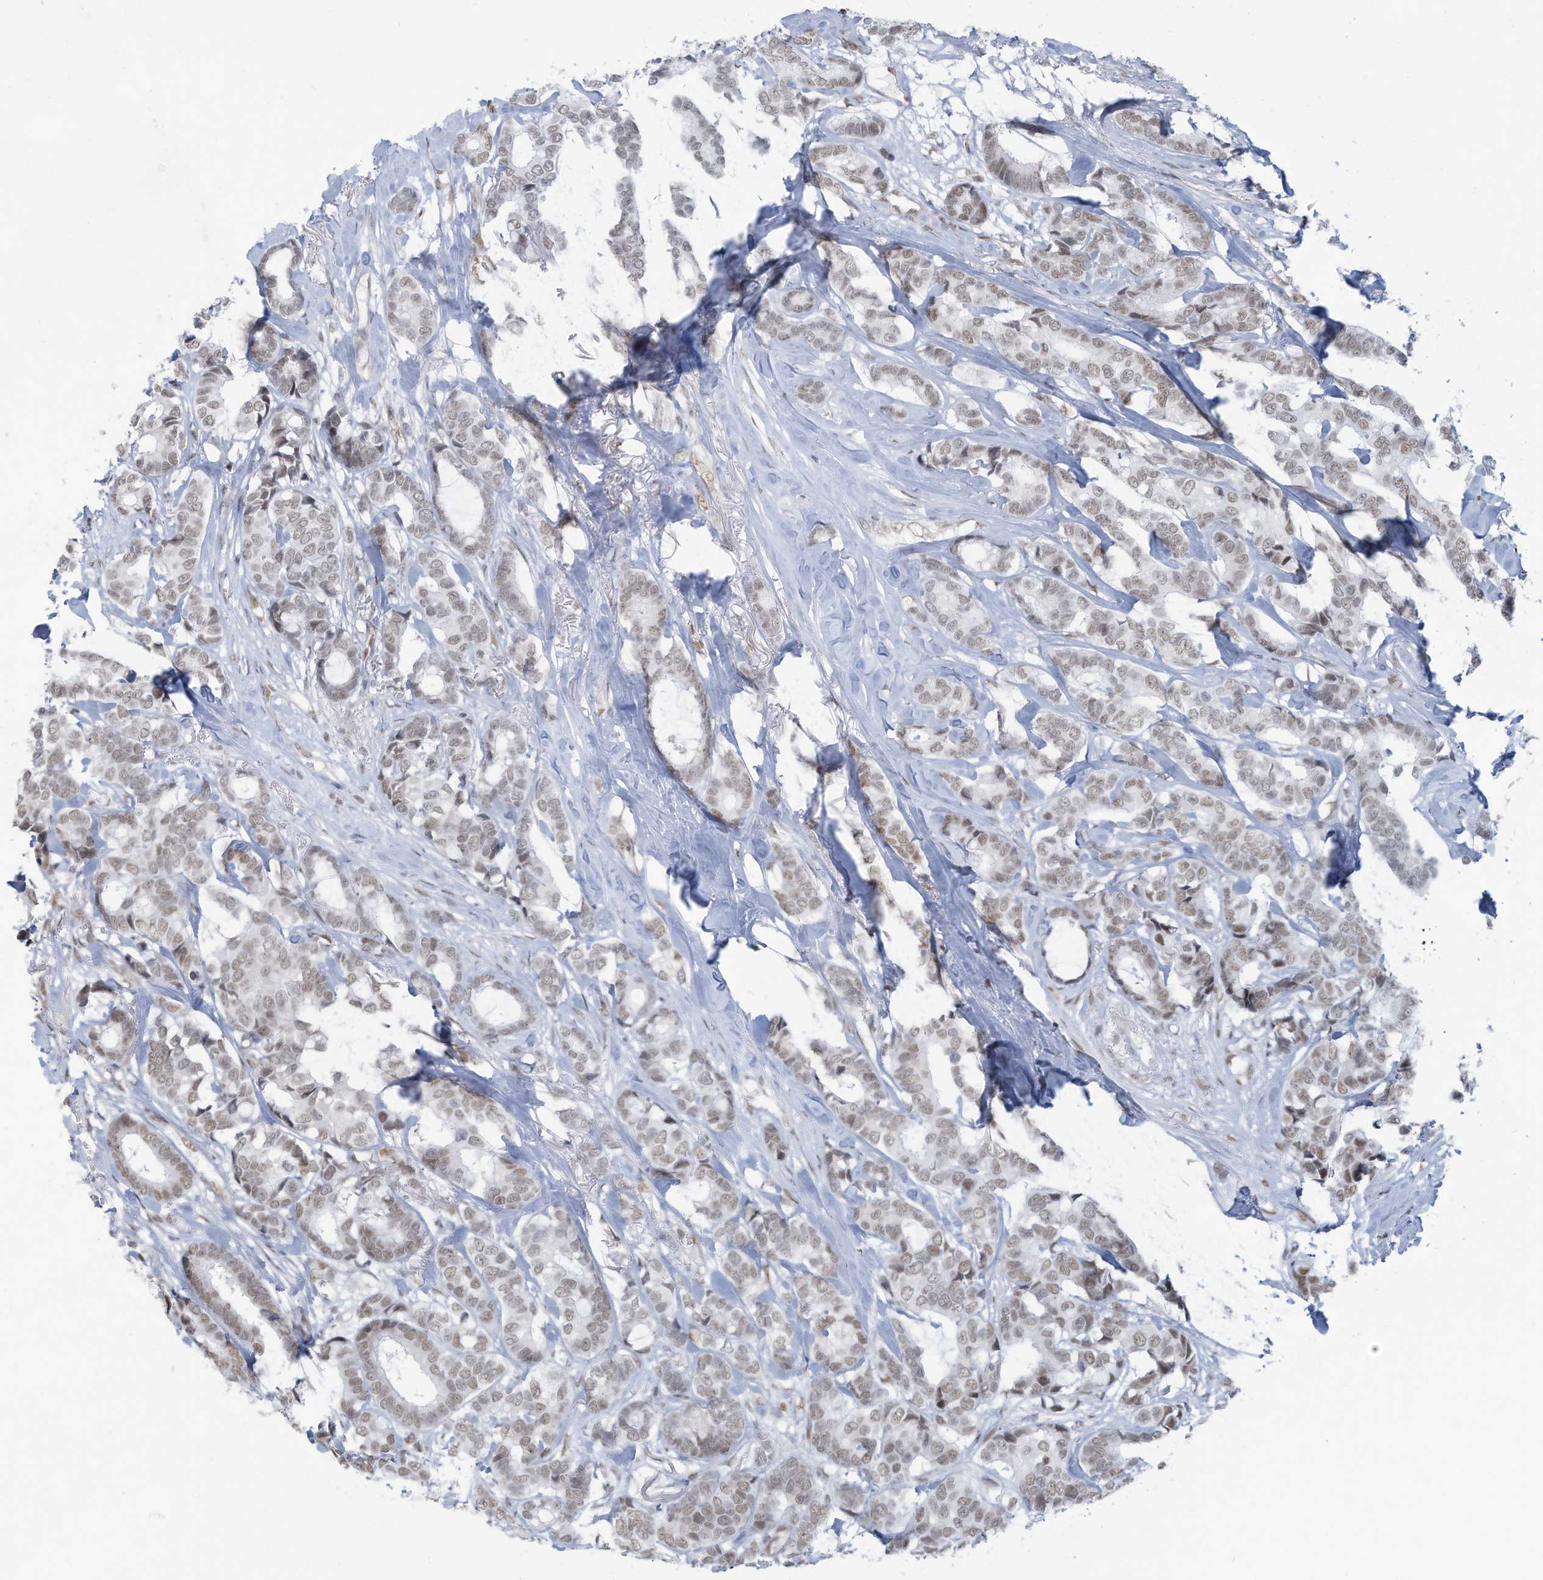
{"staining": {"intensity": "weak", "quantity": ">75%", "location": "nuclear"}, "tissue": "breast cancer", "cell_type": "Tumor cells", "image_type": "cancer", "snomed": [{"axis": "morphology", "description": "Duct carcinoma"}, {"axis": "topography", "description": "Breast"}], "caption": "Immunohistochemical staining of breast cancer (invasive ductal carcinoma) shows low levels of weak nuclear expression in about >75% of tumor cells.", "gene": "SARNP", "patient": {"sex": "female", "age": 87}}